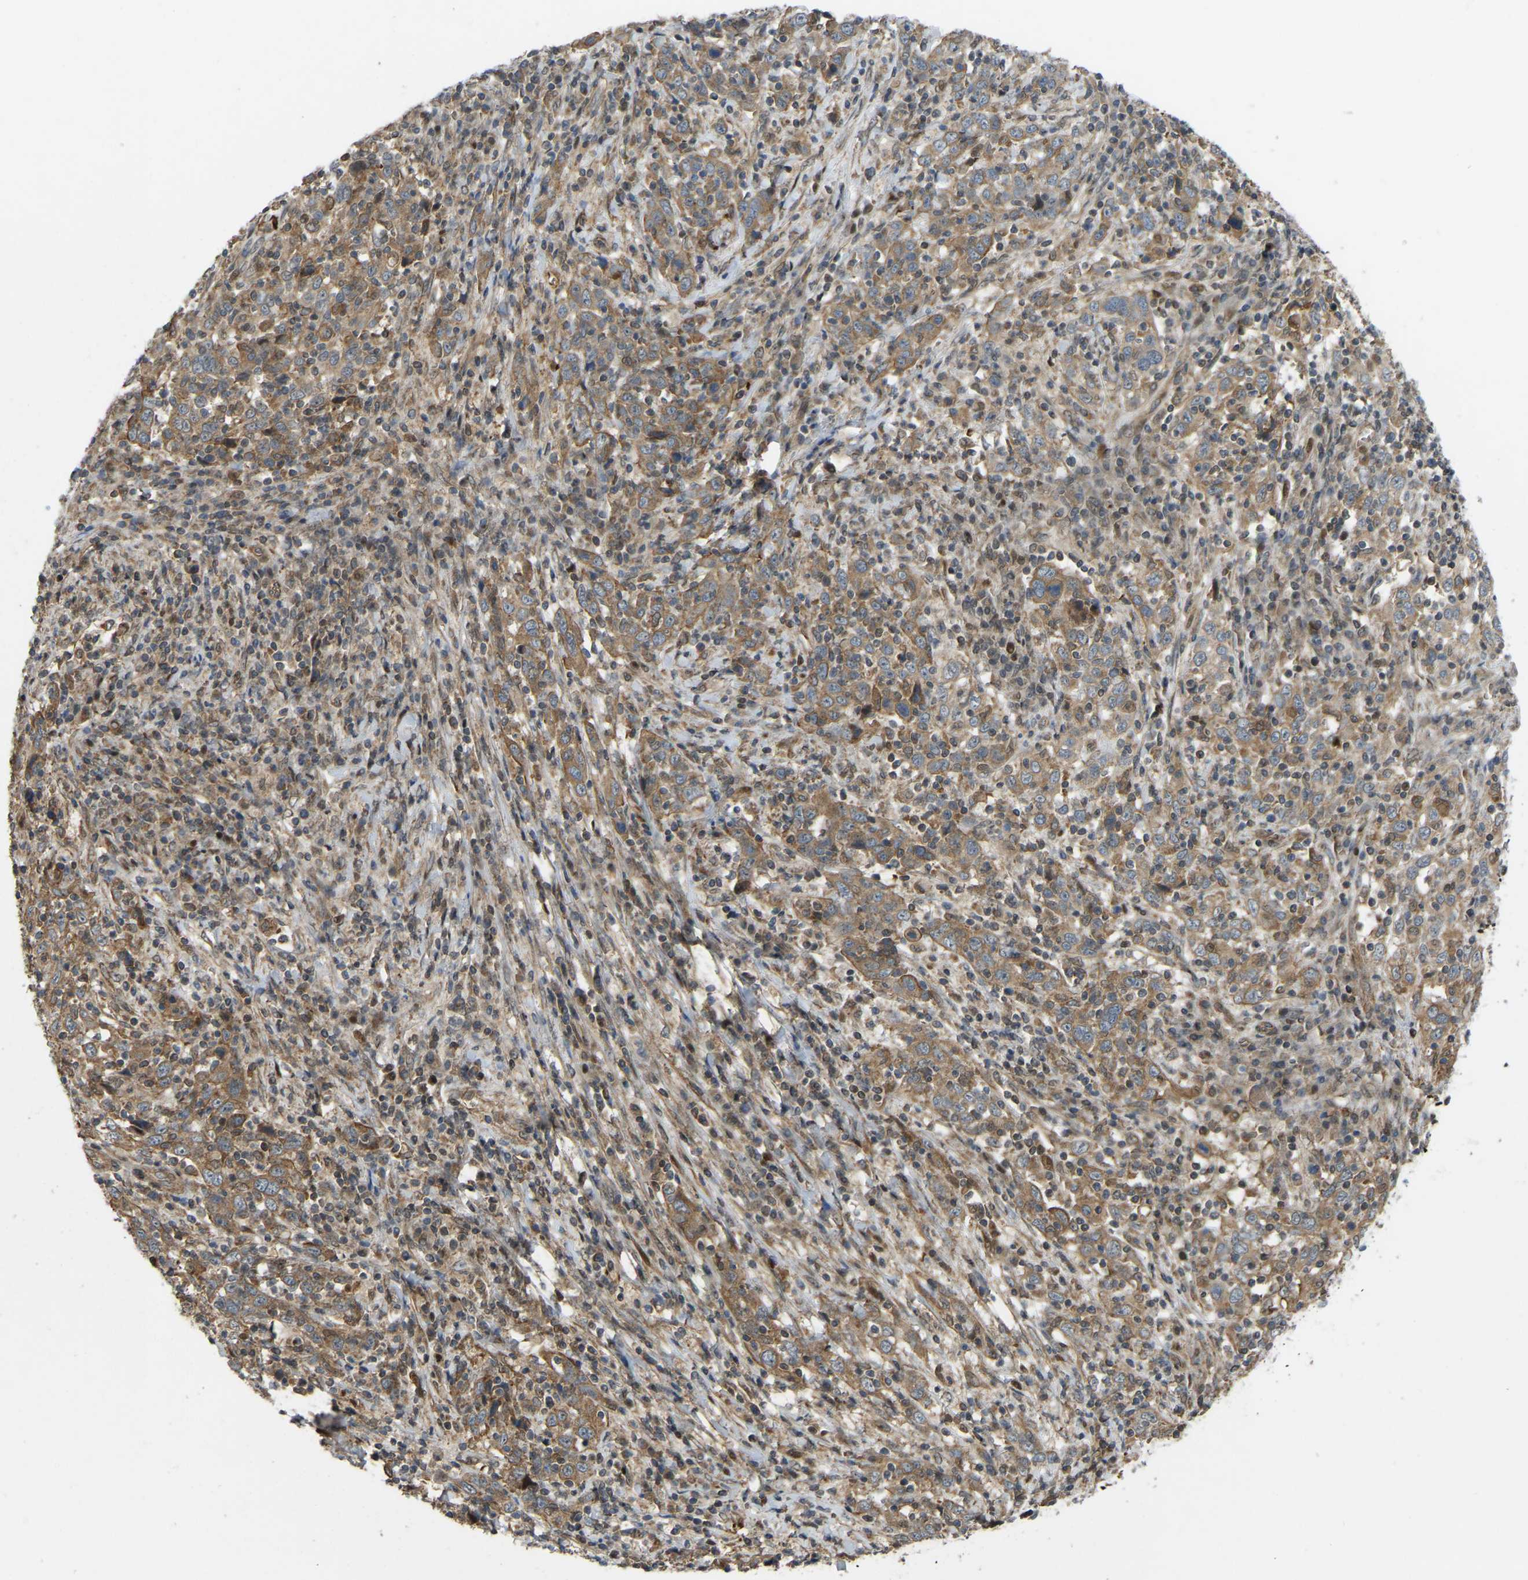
{"staining": {"intensity": "moderate", "quantity": ">75%", "location": "cytoplasmic/membranous"}, "tissue": "cervical cancer", "cell_type": "Tumor cells", "image_type": "cancer", "snomed": [{"axis": "morphology", "description": "Squamous cell carcinoma, NOS"}, {"axis": "topography", "description": "Cervix"}], "caption": "High-power microscopy captured an IHC photomicrograph of cervical cancer (squamous cell carcinoma), revealing moderate cytoplasmic/membranous expression in about >75% of tumor cells.", "gene": "C21orf91", "patient": {"sex": "female", "age": 46}}